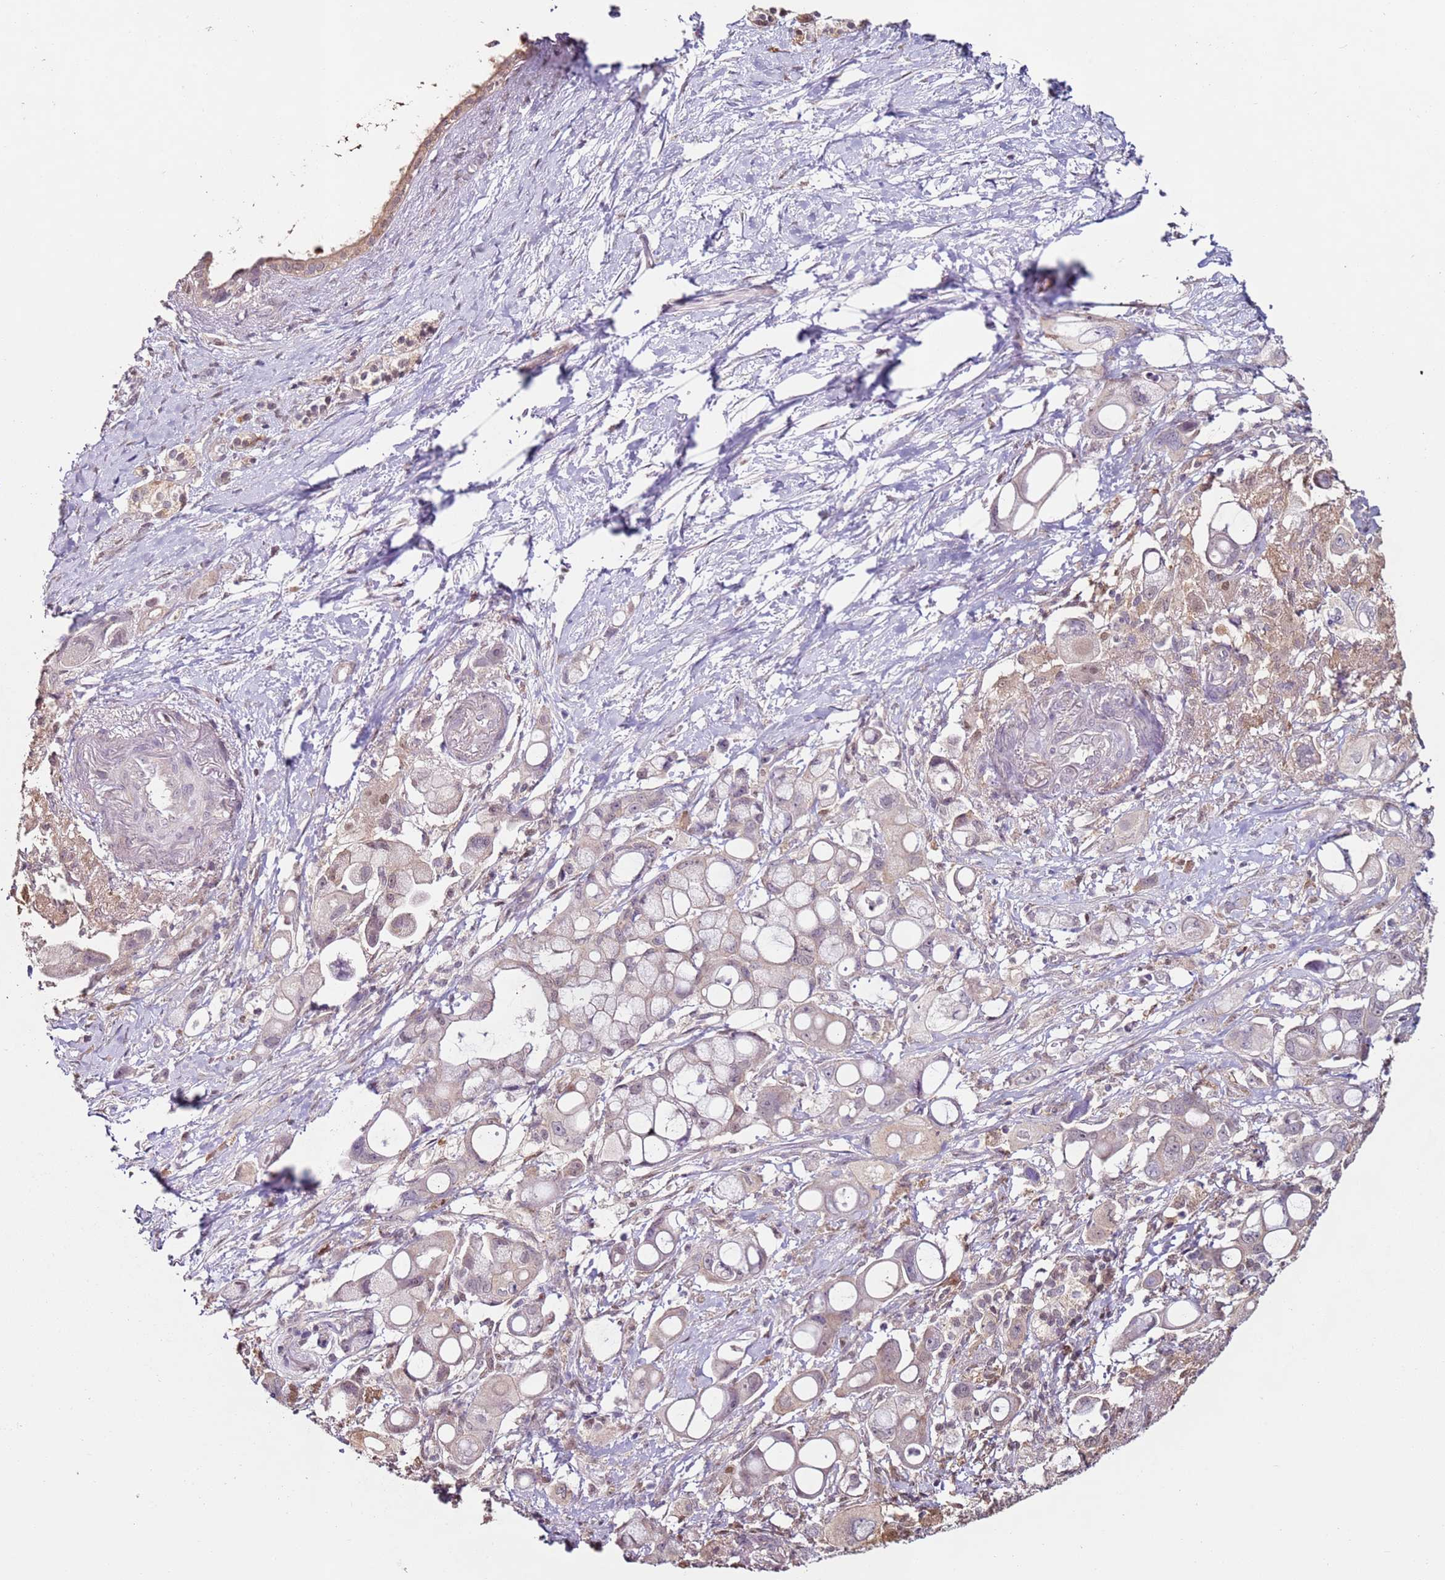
{"staining": {"intensity": "weak", "quantity": ">75%", "location": "cytoplasmic/membranous"}, "tissue": "pancreatic cancer", "cell_type": "Tumor cells", "image_type": "cancer", "snomed": [{"axis": "morphology", "description": "Adenocarcinoma, NOS"}, {"axis": "topography", "description": "Pancreas"}], "caption": "Immunohistochemistry (IHC) (DAB) staining of pancreatic cancer displays weak cytoplasmic/membranous protein staining in about >75% of tumor cells. (Brightfield microscopy of DAB IHC at high magnification).", "gene": "MDH1", "patient": {"sex": "male", "age": 68}}